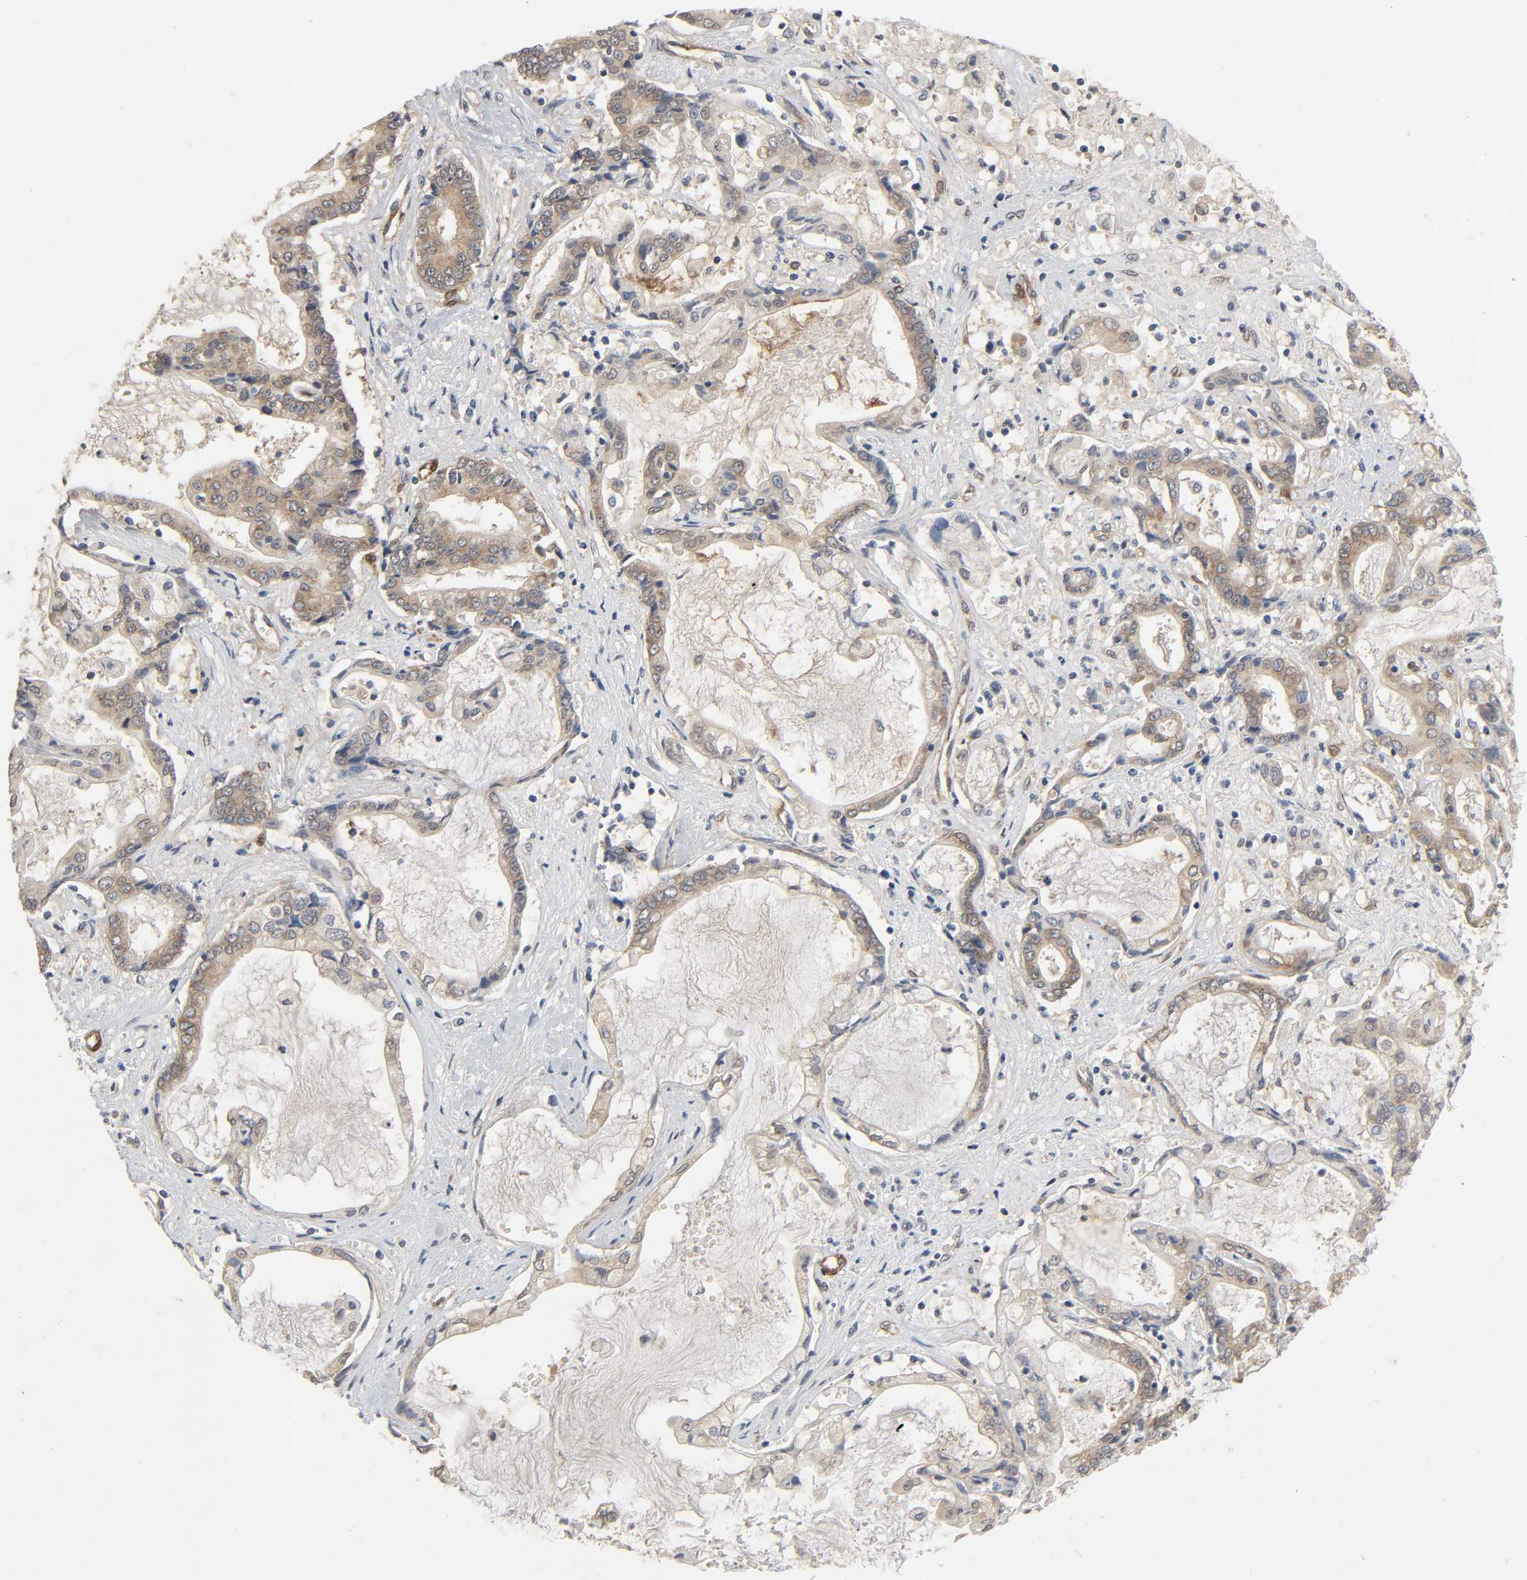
{"staining": {"intensity": "weak", "quantity": ">75%", "location": "cytoplasmic/membranous"}, "tissue": "liver cancer", "cell_type": "Tumor cells", "image_type": "cancer", "snomed": [{"axis": "morphology", "description": "Cholangiocarcinoma"}, {"axis": "topography", "description": "Liver"}], "caption": "Immunohistochemistry staining of liver cancer, which demonstrates low levels of weak cytoplasmic/membranous positivity in approximately >75% of tumor cells indicating weak cytoplasmic/membranous protein staining. The staining was performed using DAB (3,3'-diaminobenzidine) (brown) for protein detection and nuclei were counterstained in hematoxylin (blue).", "gene": "PTK2", "patient": {"sex": "male", "age": 57}}